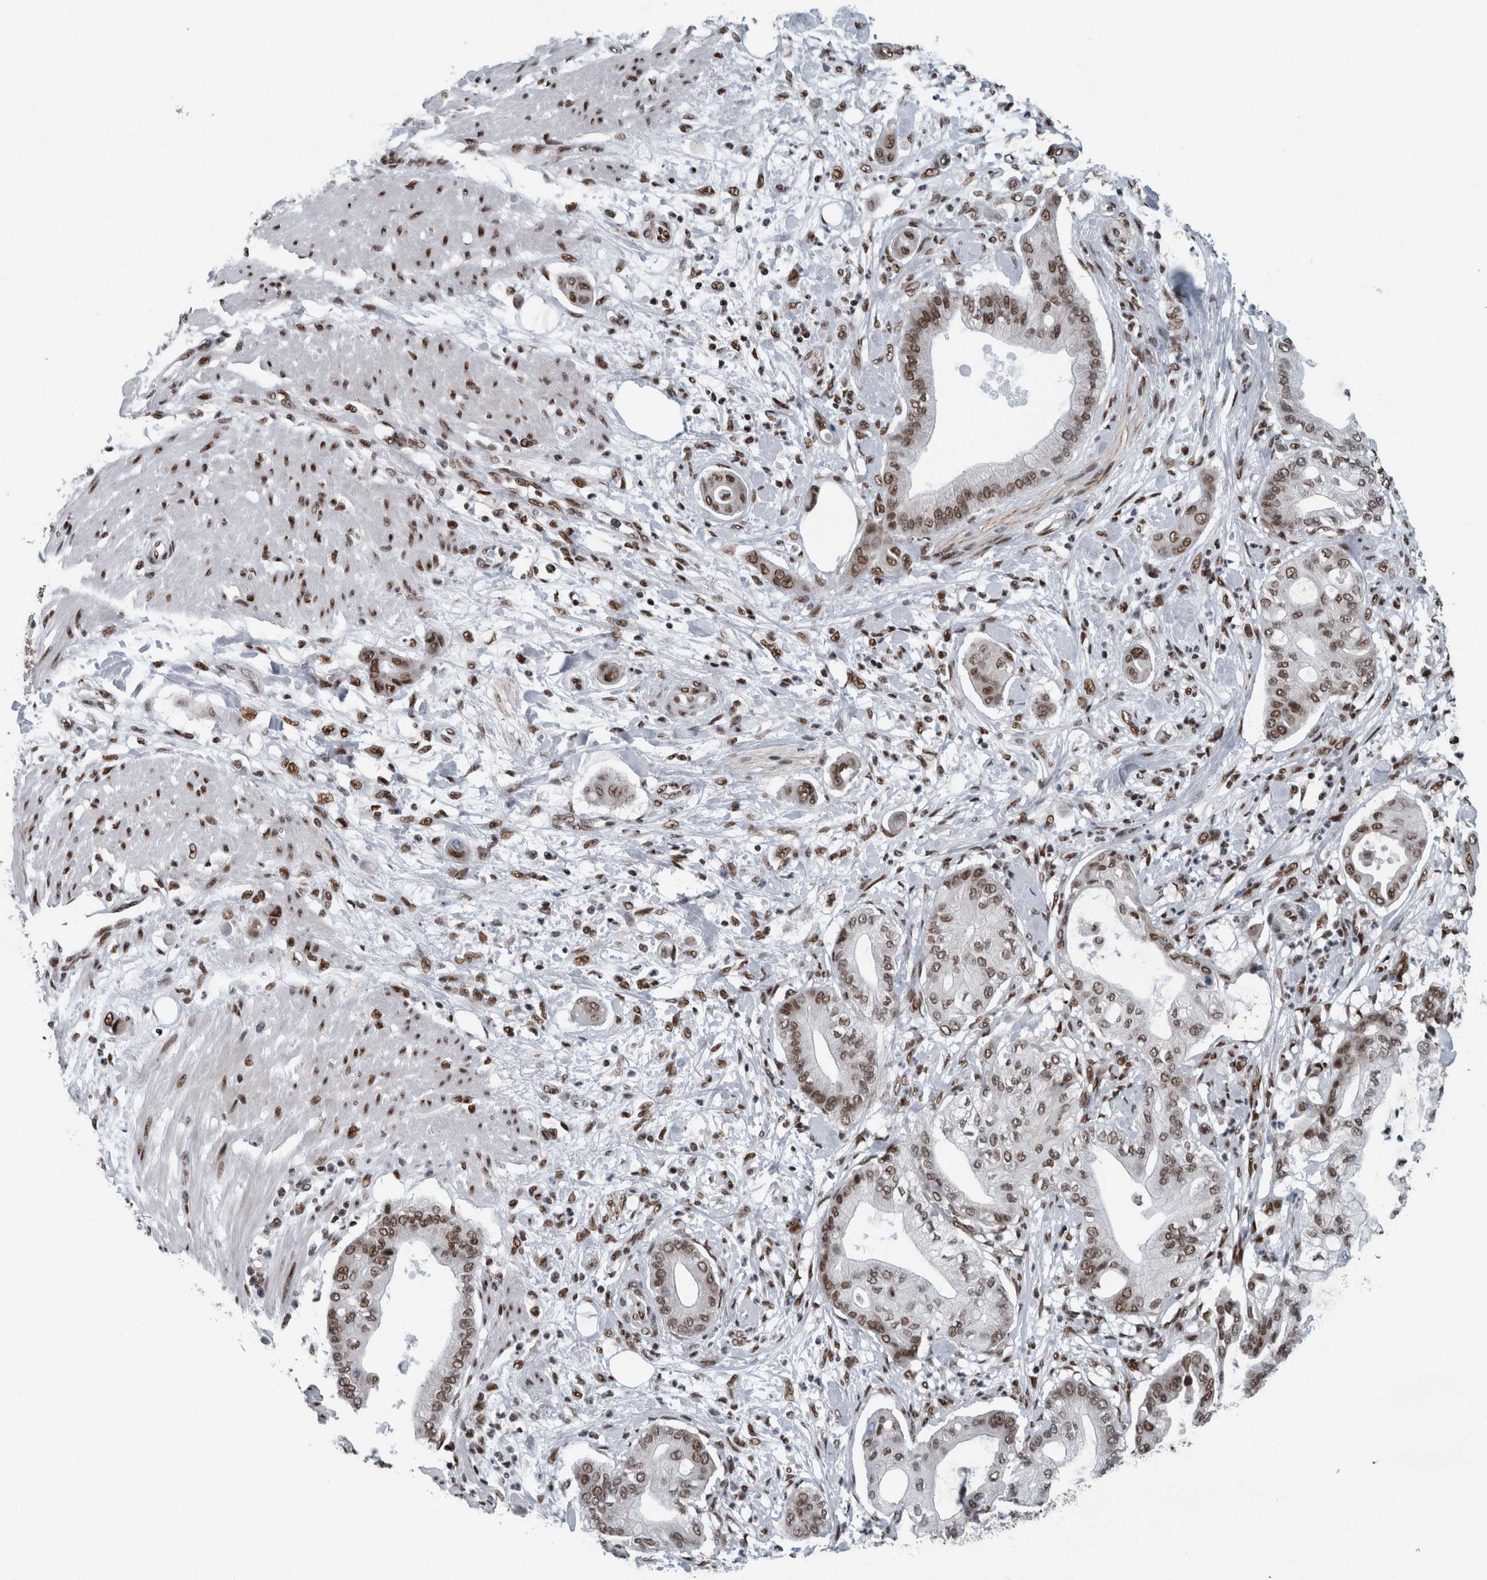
{"staining": {"intensity": "moderate", "quantity": ">75%", "location": "nuclear"}, "tissue": "pancreatic cancer", "cell_type": "Tumor cells", "image_type": "cancer", "snomed": [{"axis": "morphology", "description": "Adenocarcinoma, NOS"}, {"axis": "morphology", "description": "Adenocarcinoma, metastatic, NOS"}, {"axis": "topography", "description": "Lymph node"}, {"axis": "topography", "description": "Pancreas"}, {"axis": "topography", "description": "Duodenum"}], "caption": "About >75% of tumor cells in pancreatic metastatic adenocarcinoma display moderate nuclear protein expression as visualized by brown immunohistochemical staining.", "gene": "DNMT3A", "patient": {"sex": "female", "age": 64}}